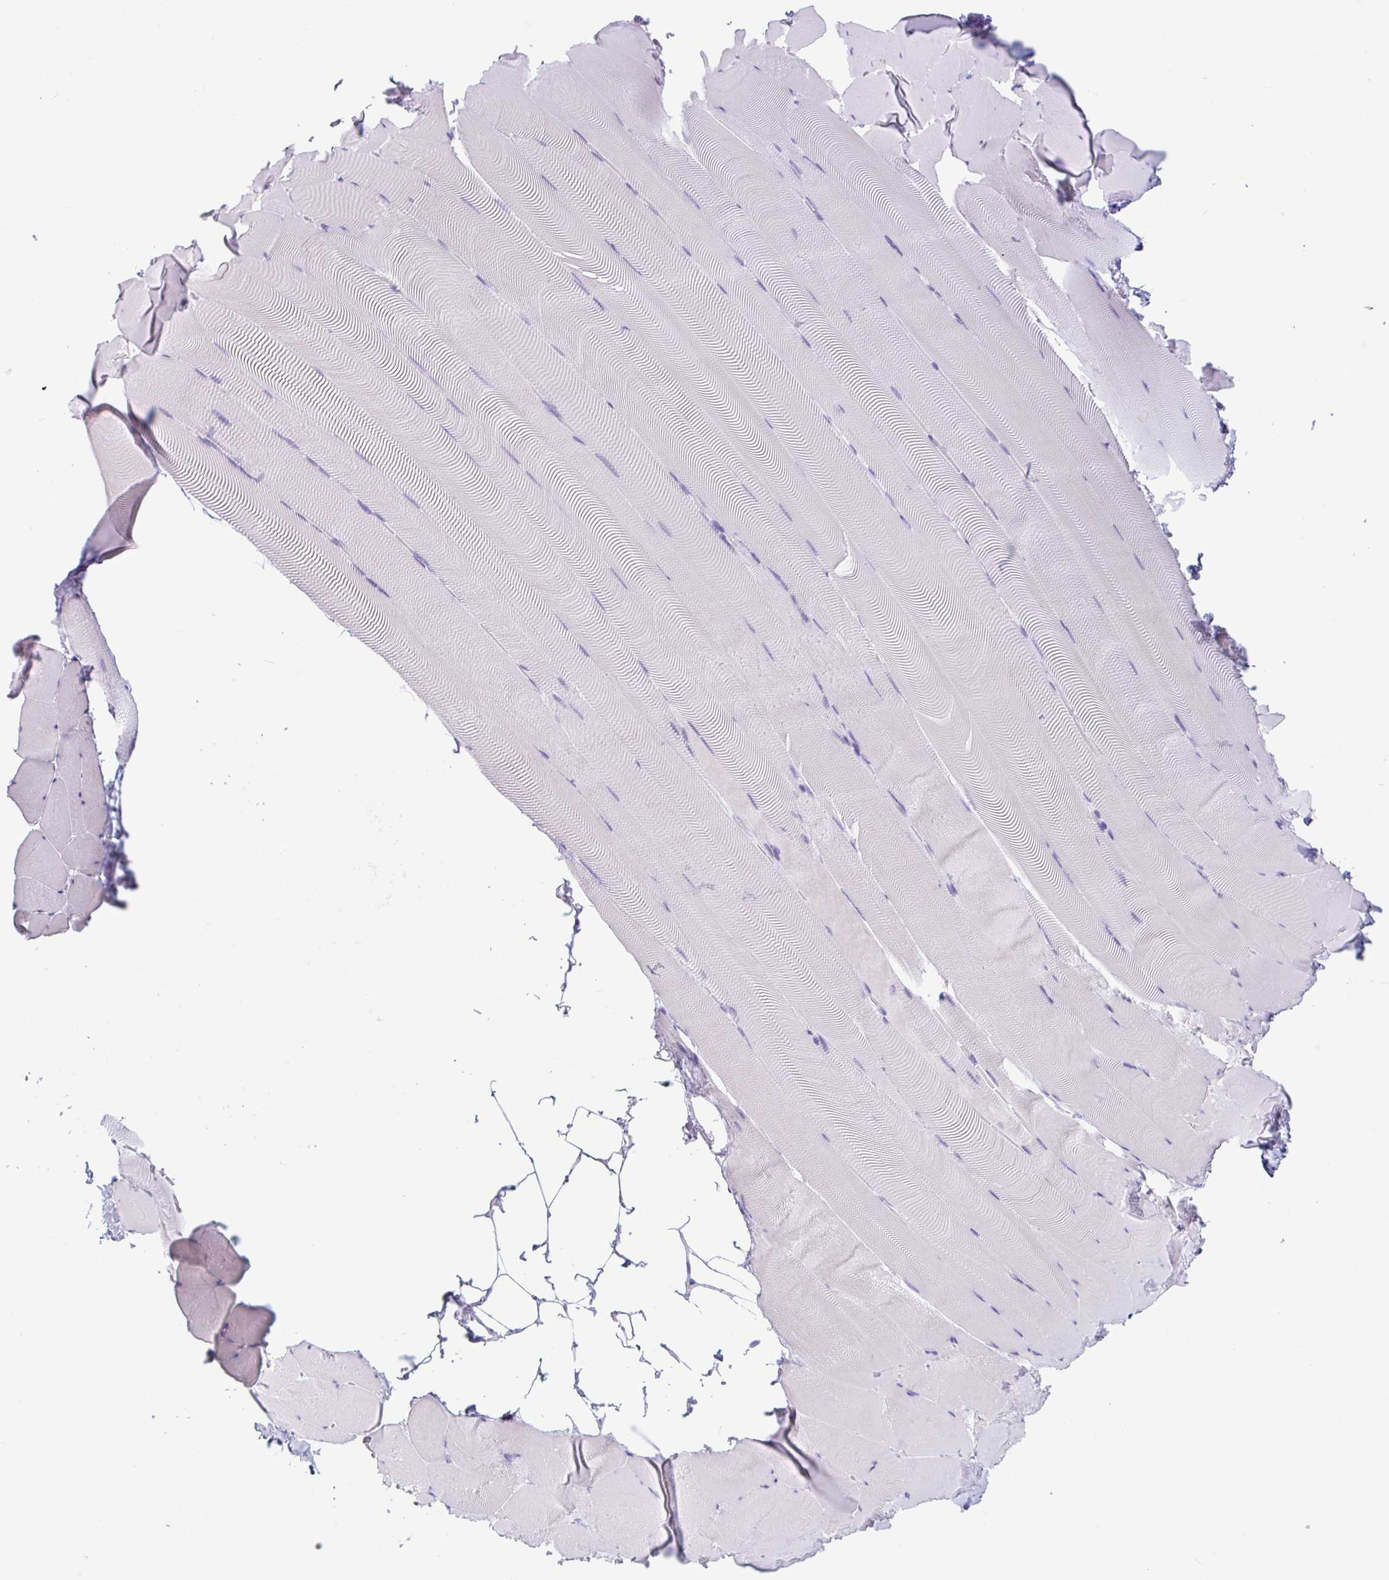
{"staining": {"intensity": "negative", "quantity": "none", "location": "none"}, "tissue": "skeletal muscle", "cell_type": "Myocytes", "image_type": "normal", "snomed": [{"axis": "morphology", "description": "Normal tissue, NOS"}, {"axis": "topography", "description": "Skeletal muscle"}], "caption": "This is an immunohistochemistry (IHC) image of benign human skeletal muscle. There is no positivity in myocytes.", "gene": "CTSE", "patient": {"sex": "female", "age": 64}}